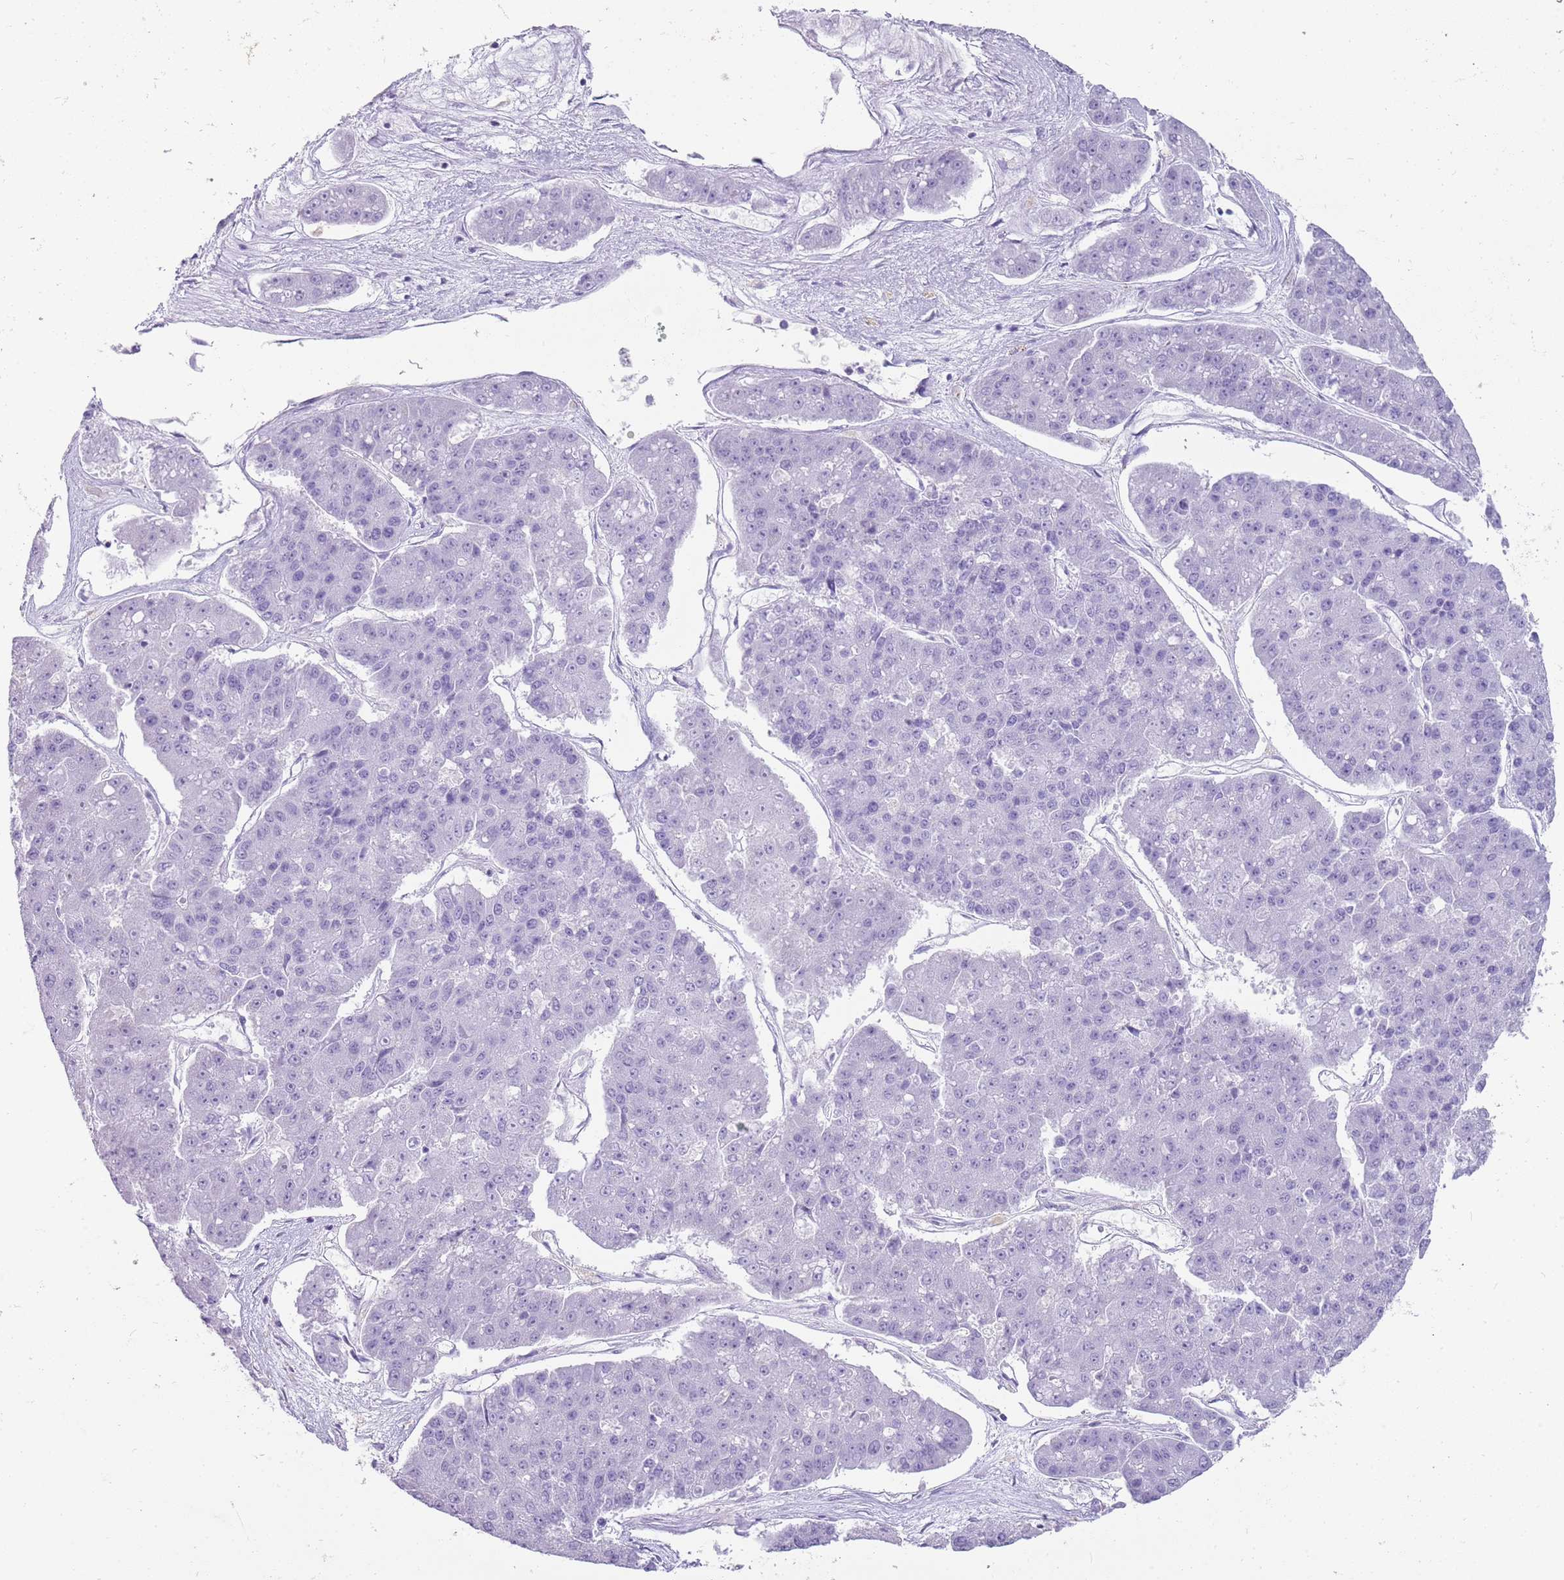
{"staining": {"intensity": "negative", "quantity": "none", "location": "none"}, "tissue": "pancreatic cancer", "cell_type": "Tumor cells", "image_type": "cancer", "snomed": [{"axis": "morphology", "description": "Adenocarcinoma, NOS"}, {"axis": "topography", "description": "Pancreas"}], "caption": "High power microscopy photomicrograph of an immunohistochemistry image of pancreatic adenocarcinoma, revealing no significant positivity in tumor cells.", "gene": "NBPF3", "patient": {"sex": "male", "age": 50}}